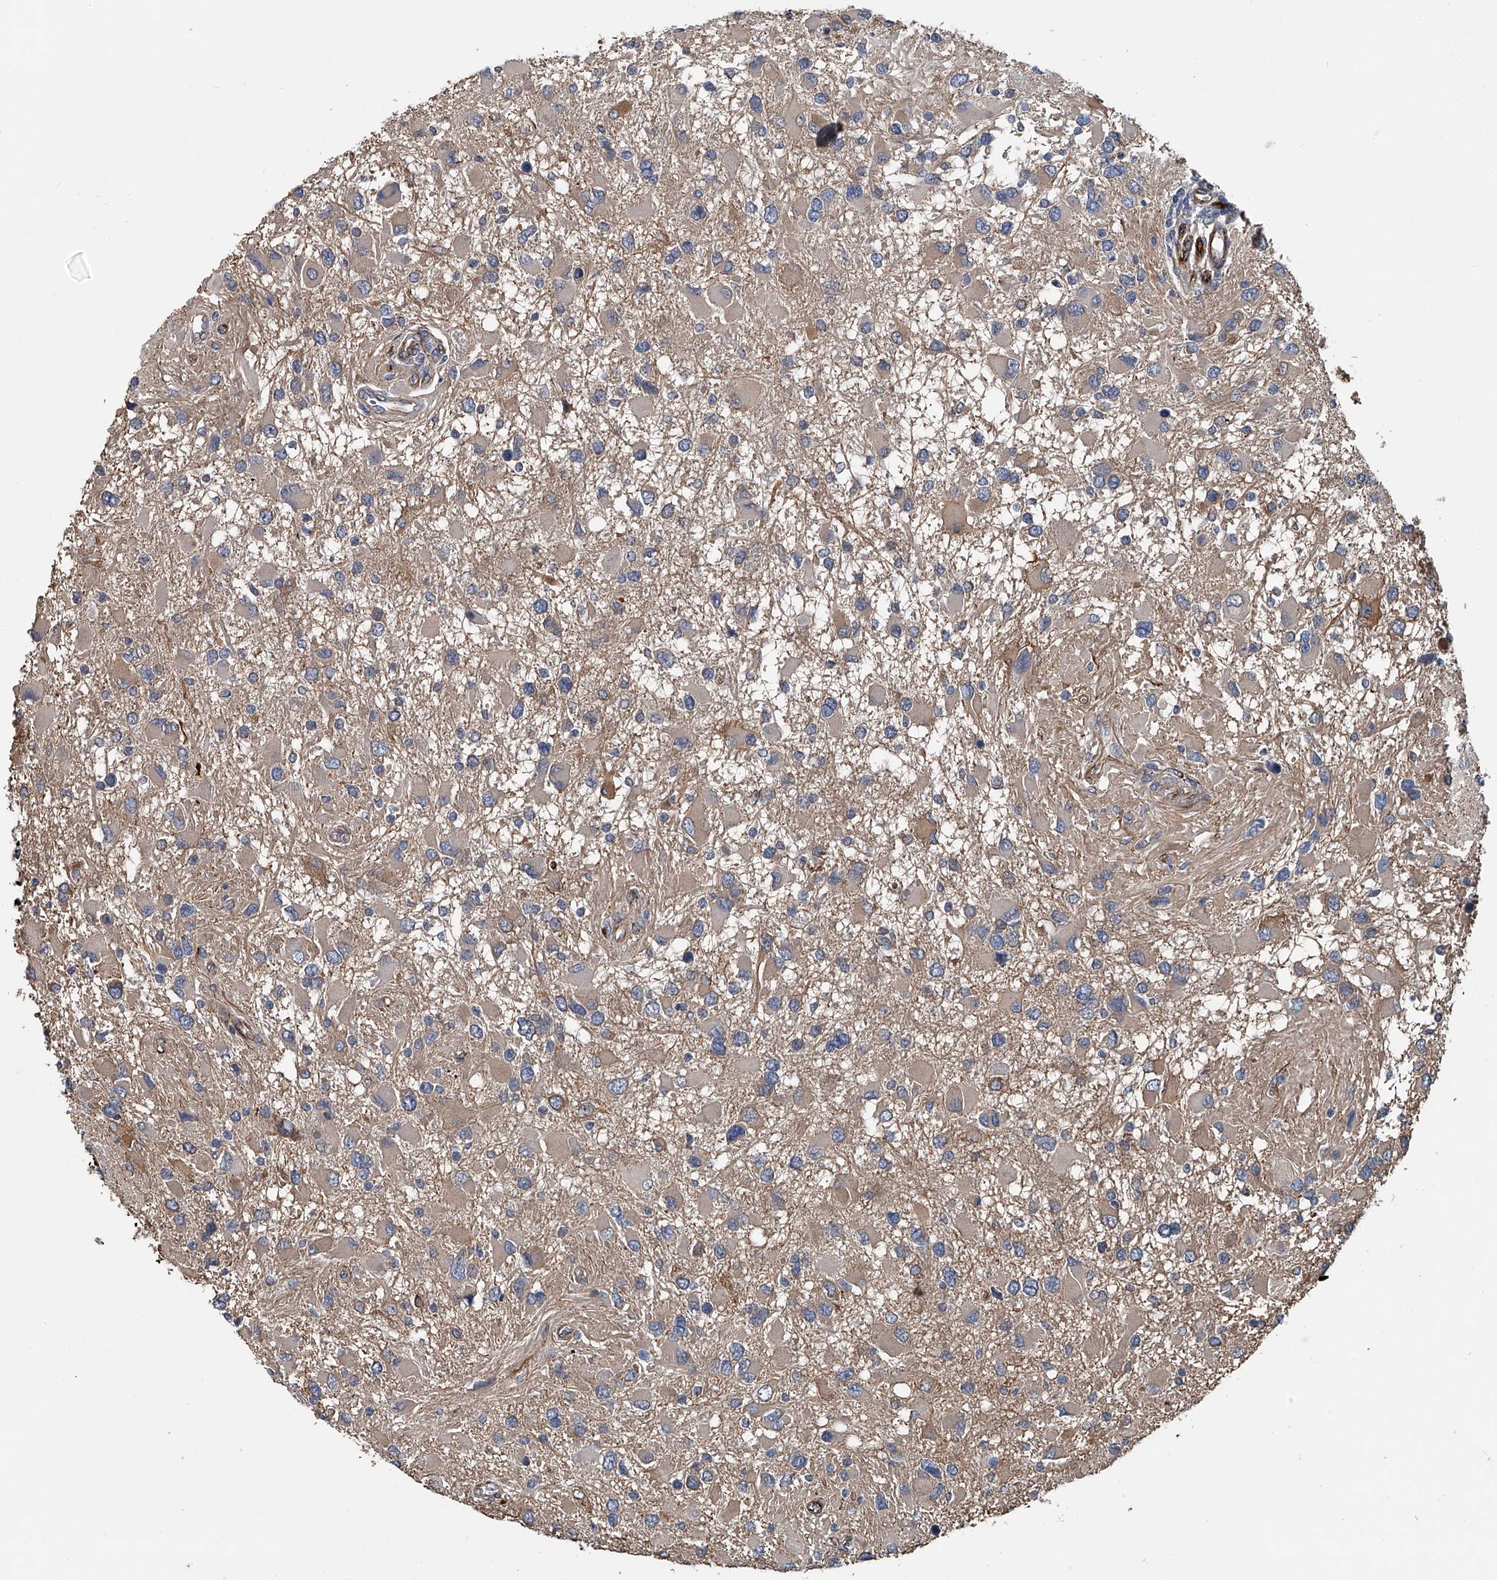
{"staining": {"intensity": "weak", "quantity": "<25%", "location": "cytoplasmic/membranous"}, "tissue": "glioma", "cell_type": "Tumor cells", "image_type": "cancer", "snomed": [{"axis": "morphology", "description": "Glioma, malignant, High grade"}, {"axis": "topography", "description": "Brain"}], "caption": "A histopathology image of glioma stained for a protein shows no brown staining in tumor cells. (DAB (3,3'-diaminobenzidine) immunohistochemistry visualized using brightfield microscopy, high magnification).", "gene": "LDLRAD2", "patient": {"sex": "male", "age": 53}}